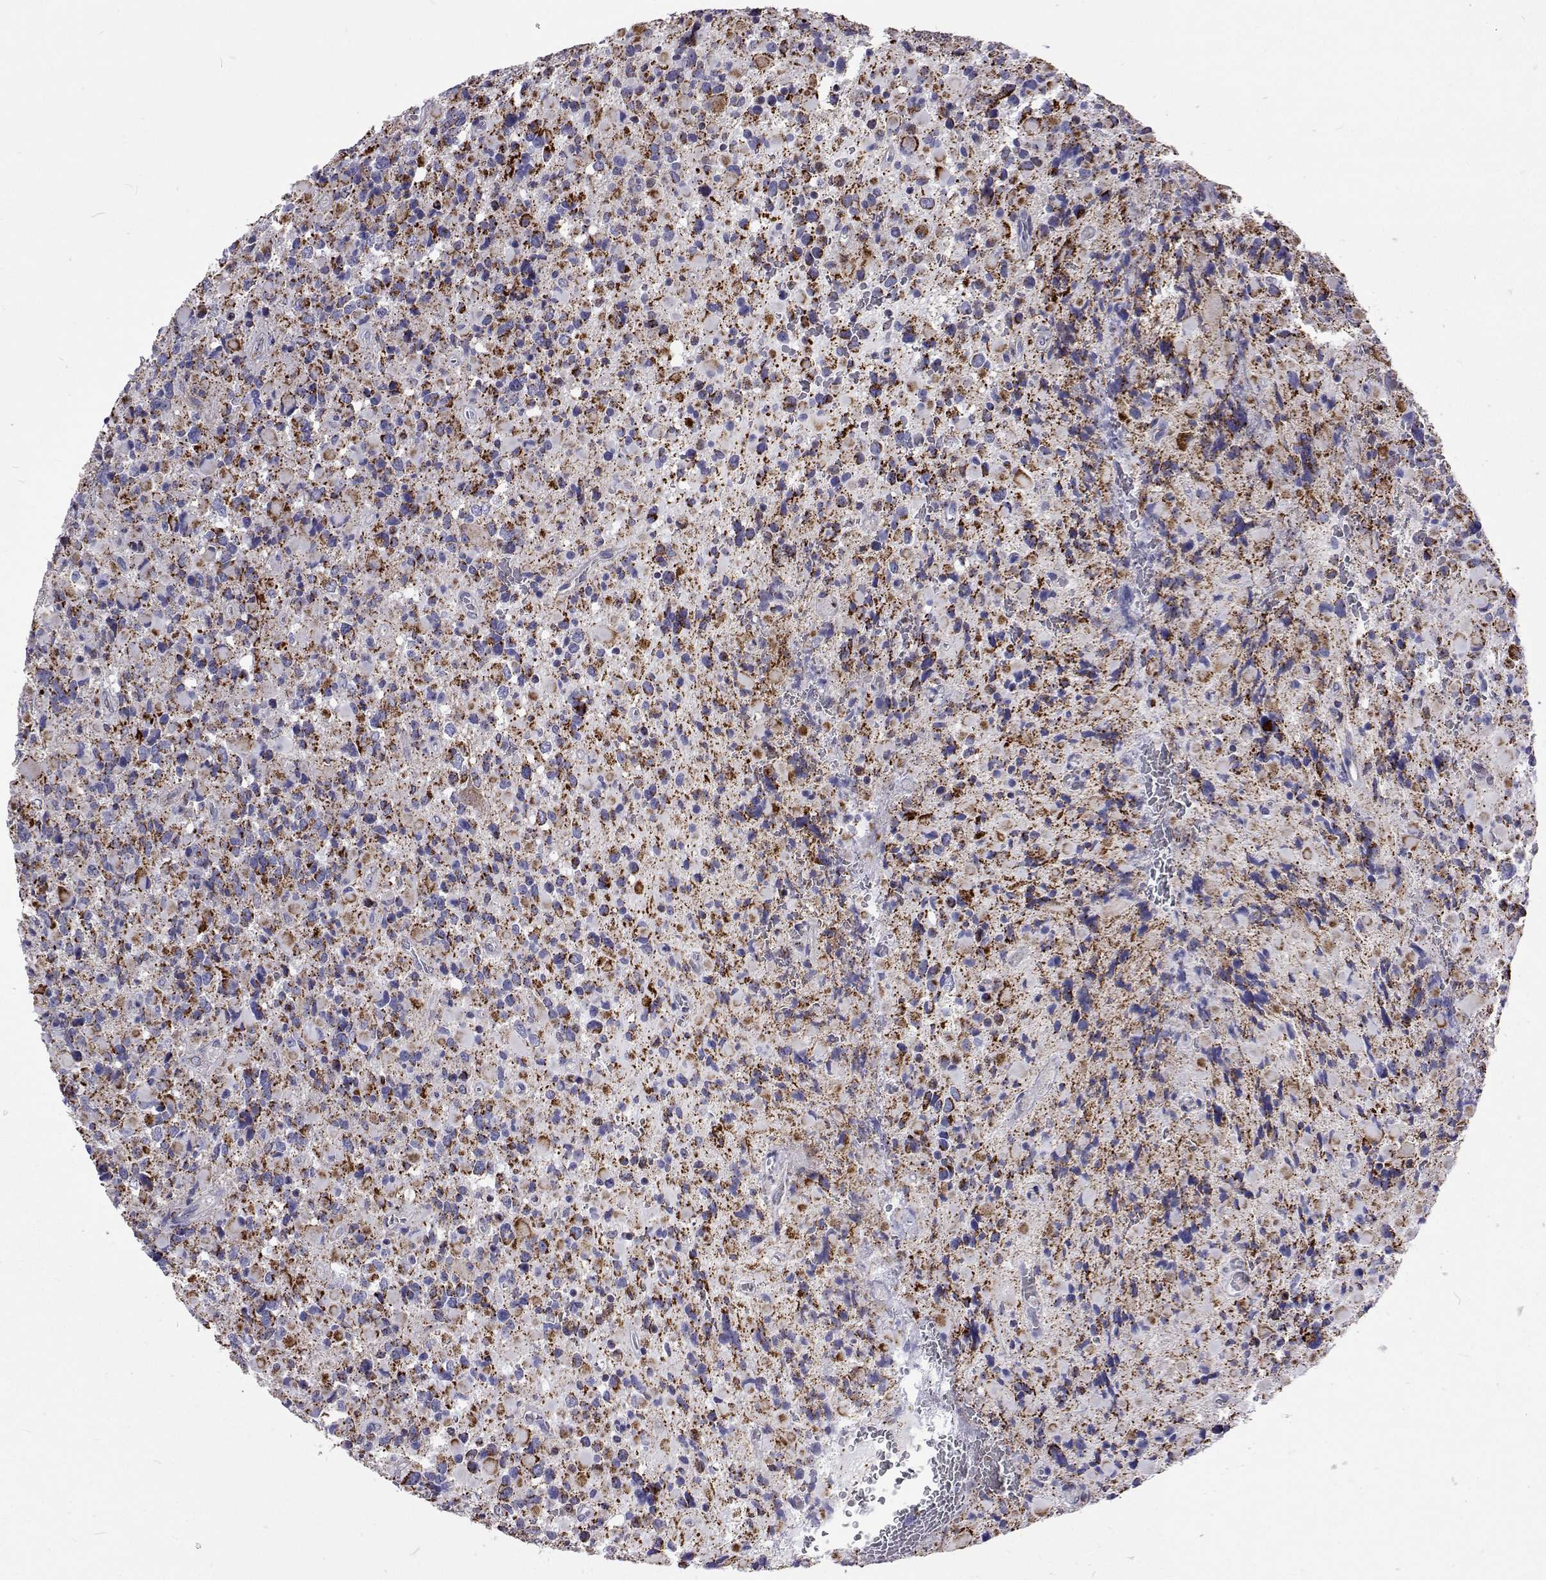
{"staining": {"intensity": "moderate", "quantity": "<25%", "location": "cytoplasmic/membranous"}, "tissue": "glioma", "cell_type": "Tumor cells", "image_type": "cancer", "snomed": [{"axis": "morphology", "description": "Glioma, malignant, High grade"}, {"axis": "topography", "description": "Brain"}], "caption": "IHC staining of glioma, which displays low levels of moderate cytoplasmic/membranous positivity in about <25% of tumor cells indicating moderate cytoplasmic/membranous protein staining. The staining was performed using DAB (brown) for protein detection and nuclei were counterstained in hematoxylin (blue).", "gene": "MCCC2", "patient": {"sex": "female", "age": 40}}